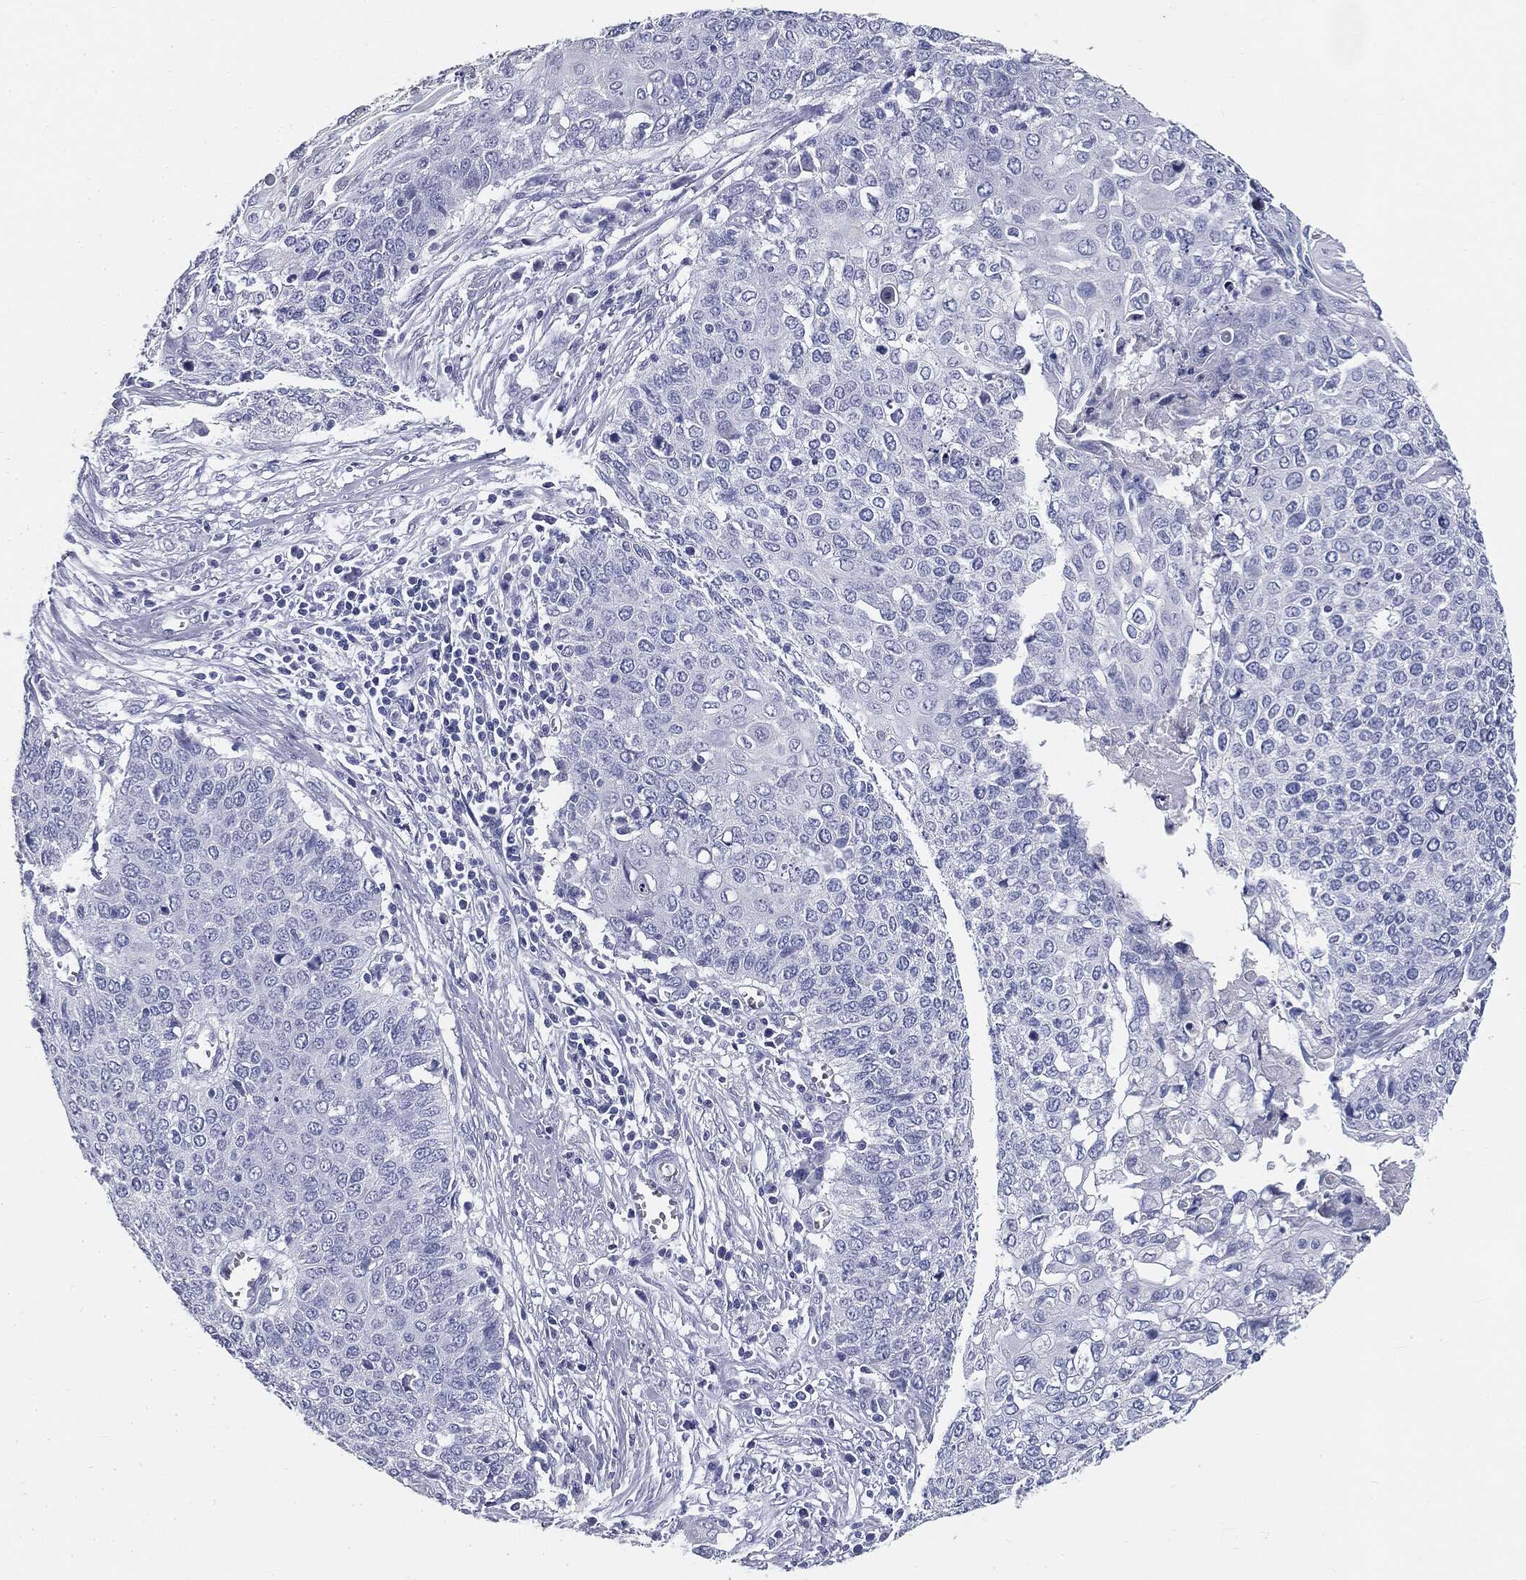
{"staining": {"intensity": "negative", "quantity": "none", "location": "none"}, "tissue": "cervical cancer", "cell_type": "Tumor cells", "image_type": "cancer", "snomed": [{"axis": "morphology", "description": "Squamous cell carcinoma, NOS"}, {"axis": "topography", "description": "Cervix"}], "caption": "This is an immunohistochemistry photomicrograph of cervical cancer (squamous cell carcinoma). There is no staining in tumor cells.", "gene": "CUZD1", "patient": {"sex": "female", "age": 39}}